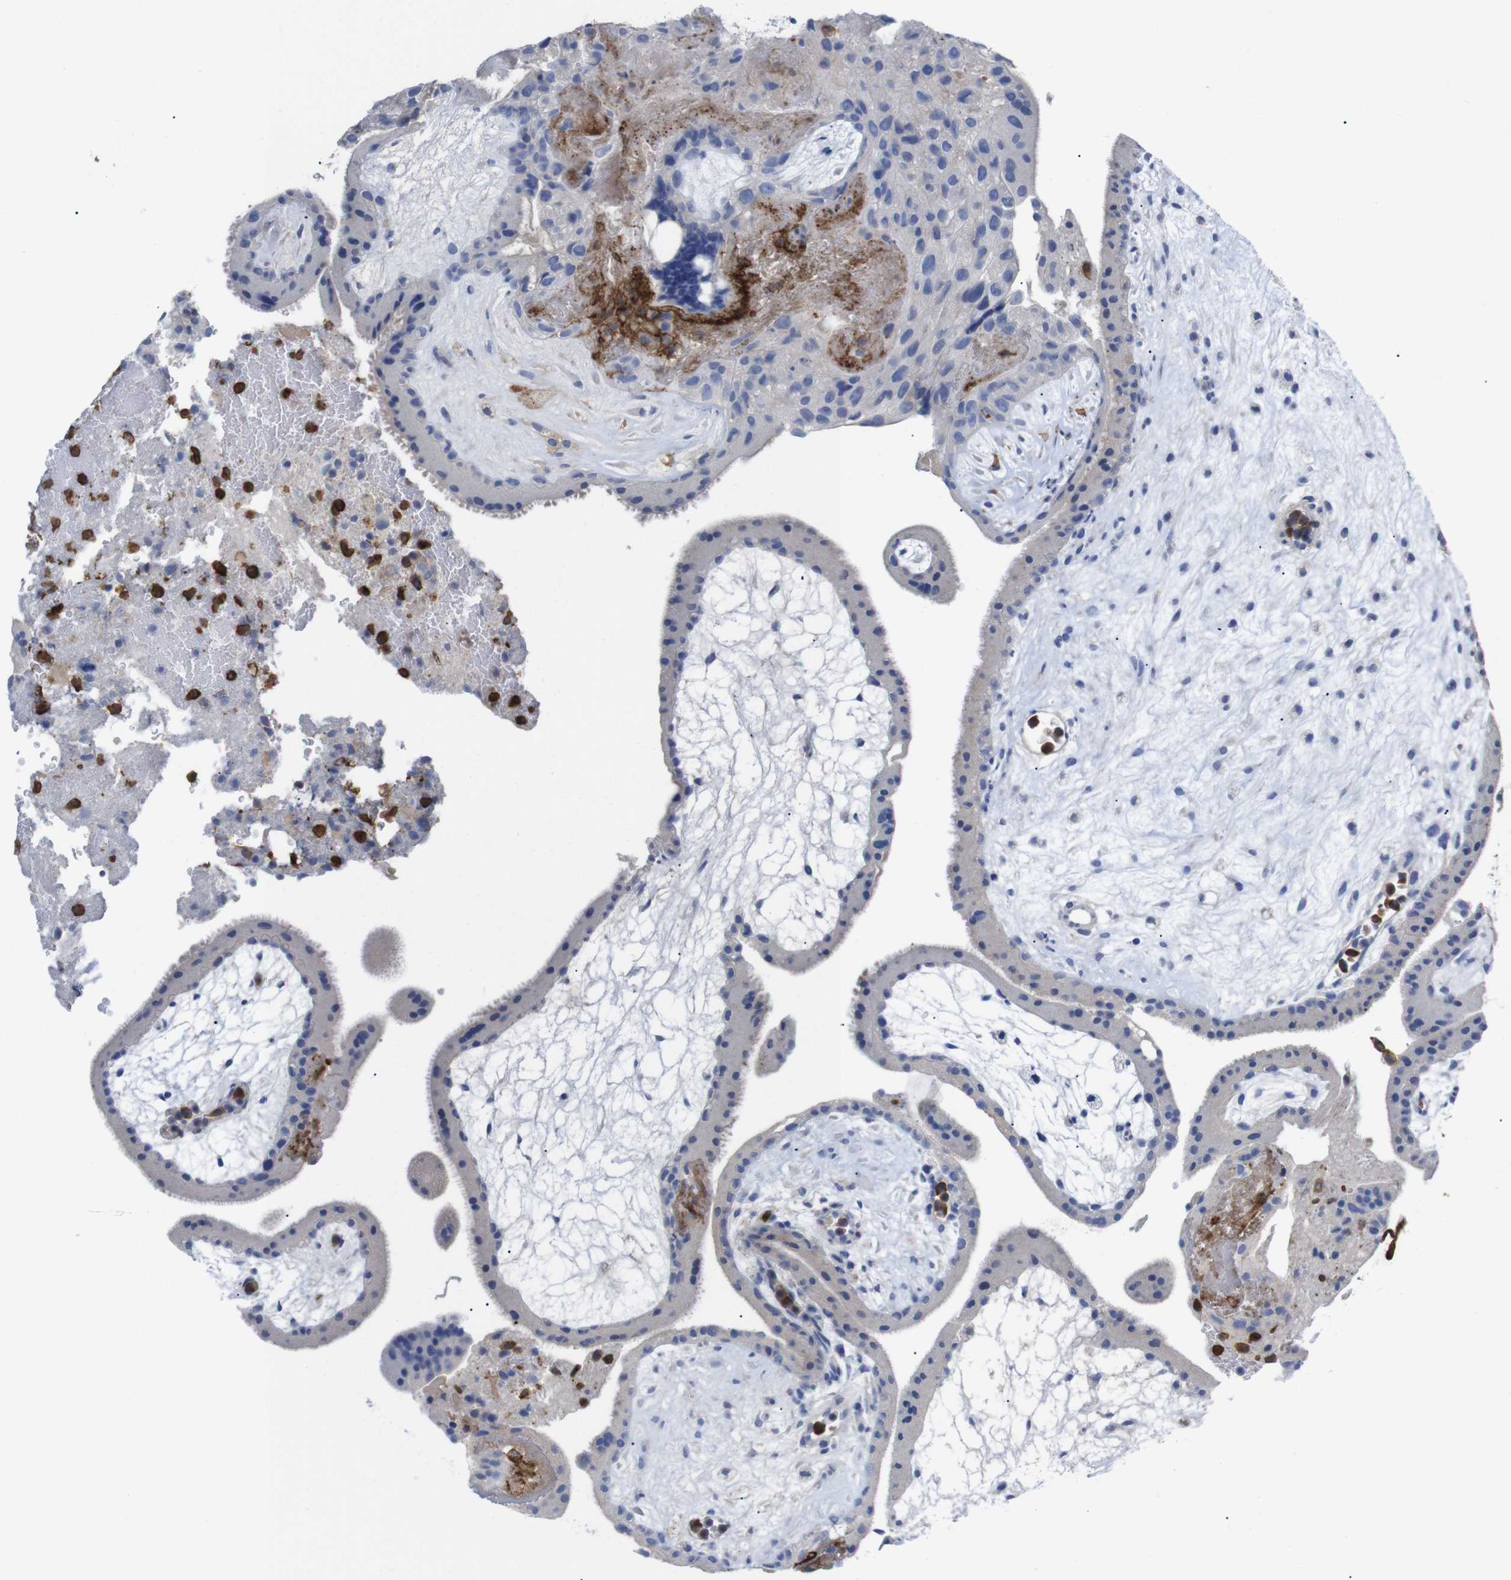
{"staining": {"intensity": "negative", "quantity": "none", "location": "none"}, "tissue": "placenta", "cell_type": "Trophoblastic cells", "image_type": "normal", "snomed": [{"axis": "morphology", "description": "Normal tissue, NOS"}, {"axis": "topography", "description": "Placenta"}], "caption": "Protein analysis of normal placenta displays no significant staining in trophoblastic cells. Nuclei are stained in blue.", "gene": "C5AR1", "patient": {"sex": "female", "age": 19}}